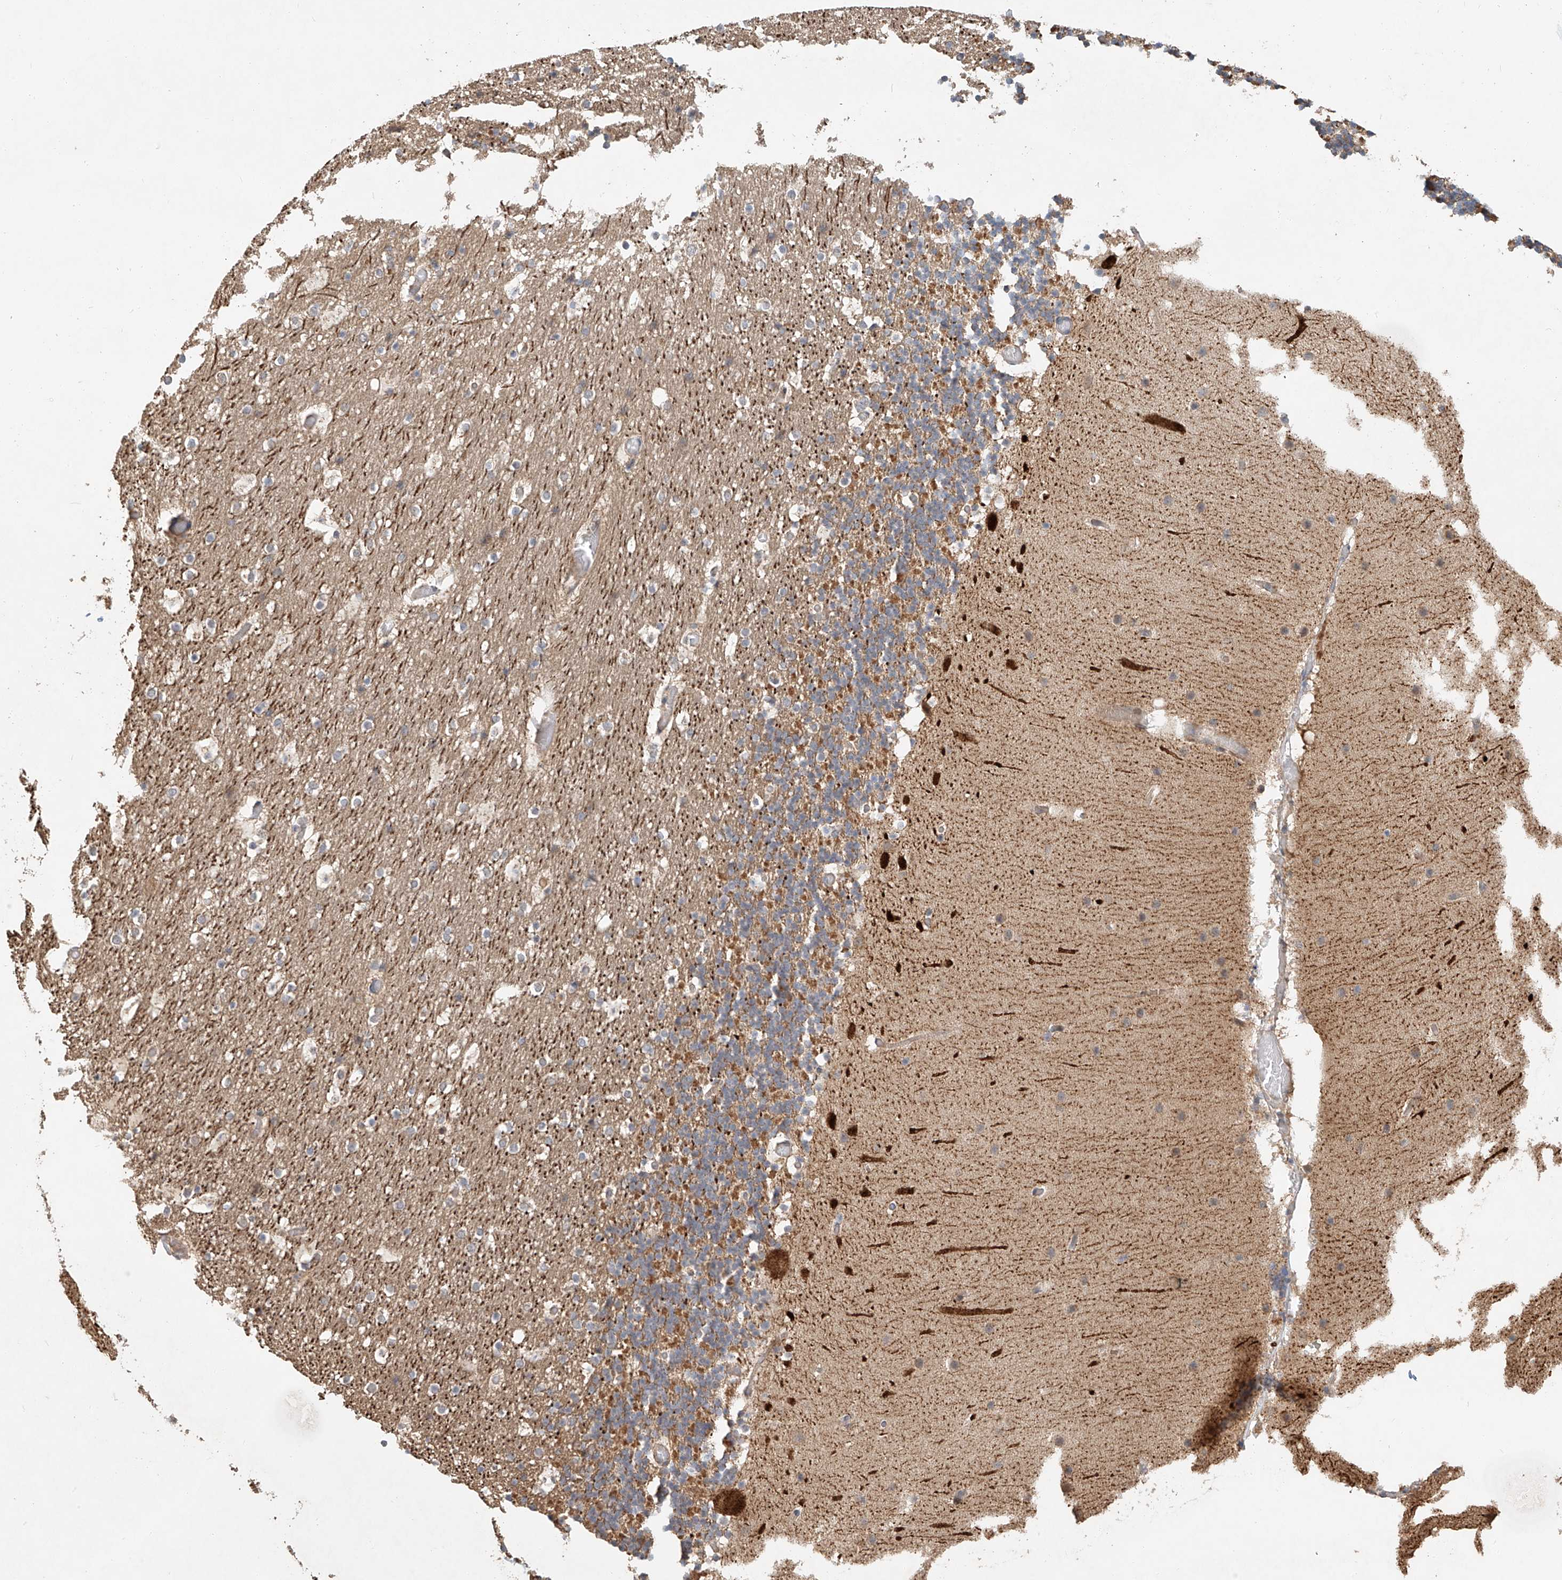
{"staining": {"intensity": "moderate", "quantity": "25%-75%", "location": "cytoplasmic/membranous"}, "tissue": "cerebellum", "cell_type": "Cells in granular layer", "image_type": "normal", "snomed": [{"axis": "morphology", "description": "Normal tissue, NOS"}, {"axis": "topography", "description": "Cerebellum"}], "caption": "Cerebellum was stained to show a protein in brown. There is medium levels of moderate cytoplasmic/membranous positivity in approximately 25%-75% of cells in granular layer.", "gene": "TMEM61", "patient": {"sex": "male", "age": 57}}